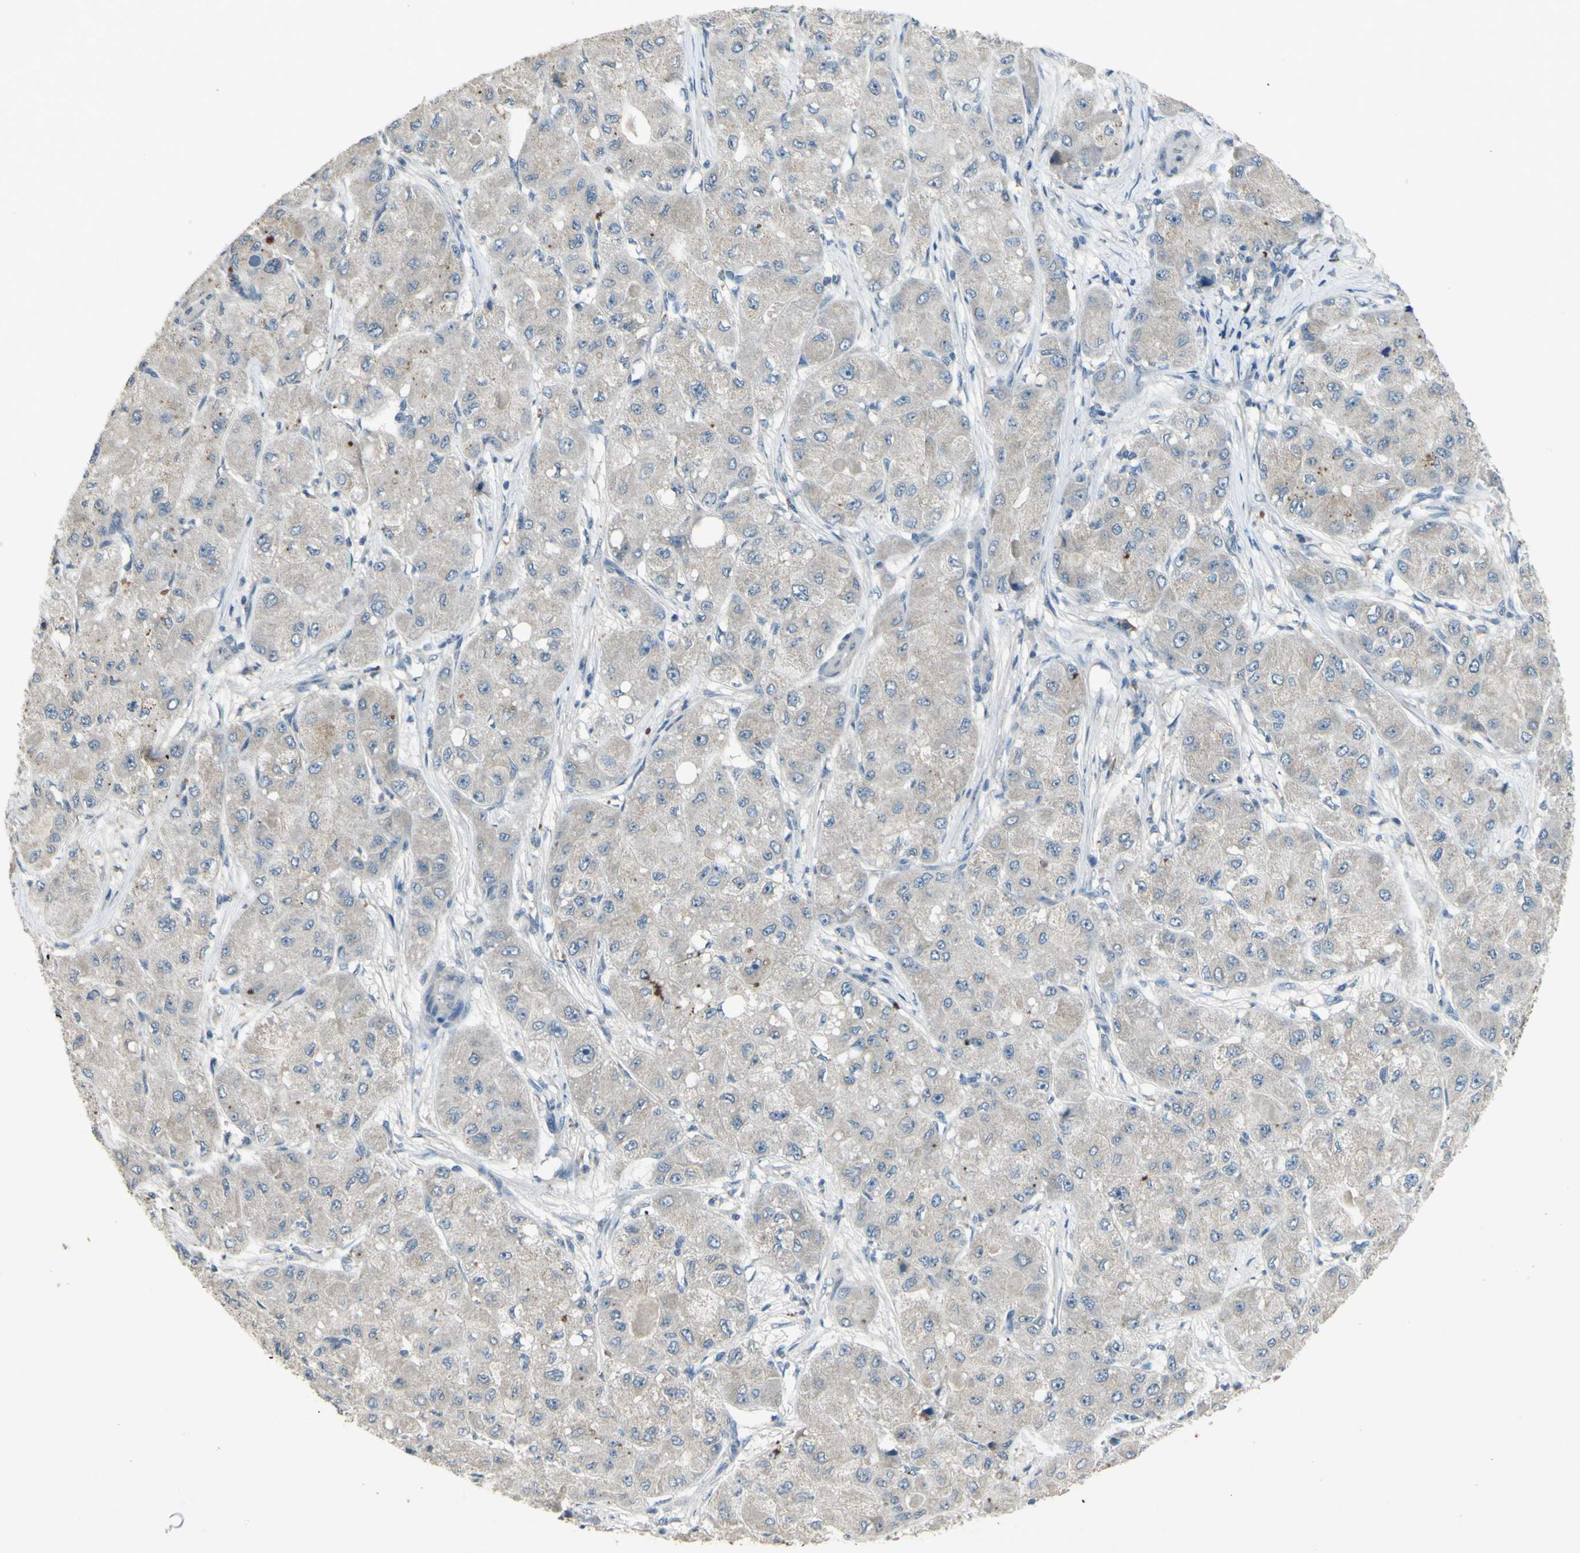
{"staining": {"intensity": "weak", "quantity": ">75%", "location": "cytoplasmic/membranous"}, "tissue": "liver cancer", "cell_type": "Tumor cells", "image_type": "cancer", "snomed": [{"axis": "morphology", "description": "Carcinoma, Hepatocellular, NOS"}, {"axis": "topography", "description": "Liver"}], "caption": "An IHC histopathology image of neoplastic tissue is shown. Protein staining in brown labels weak cytoplasmic/membranous positivity in hepatocellular carcinoma (liver) within tumor cells. The staining was performed using DAB (3,3'-diaminobenzidine) to visualize the protein expression in brown, while the nuclei were stained in blue with hematoxylin (Magnification: 20x).", "gene": "TIMM21", "patient": {"sex": "male", "age": 80}}